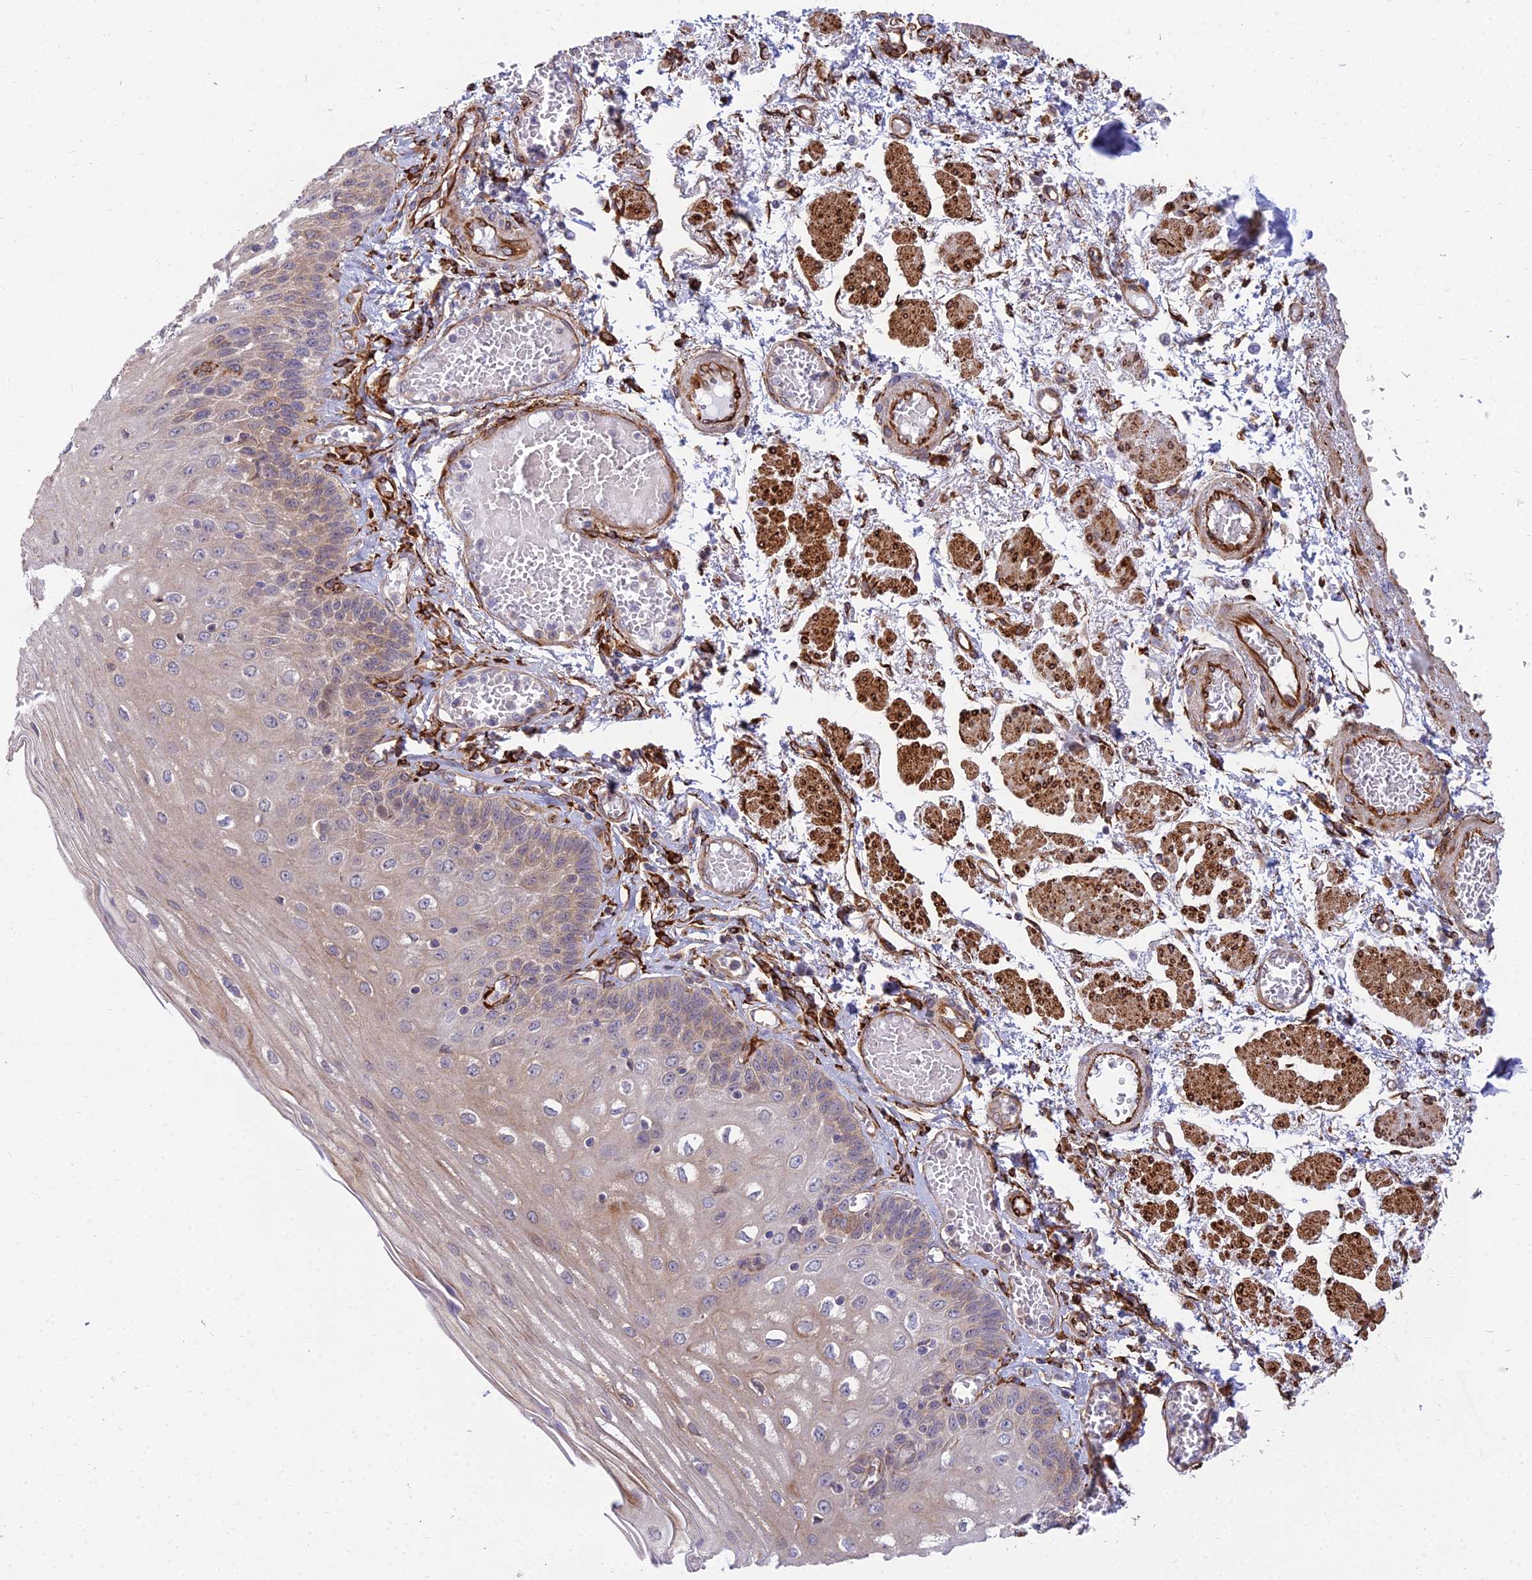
{"staining": {"intensity": "weak", "quantity": "25%-75%", "location": "cytoplasmic/membranous"}, "tissue": "esophagus", "cell_type": "Squamous epithelial cells", "image_type": "normal", "snomed": [{"axis": "morphology", "description": "Normal tissue, NOS"}, {"axis": "topography", "description": "Esophagus"}], "caption": "Immunohistochemical staining of normal esophagus displays 25%-75% levels of weak cytoplasmic/membranous protein positivity in approximately 25%-75% of squamous epithelial cells.", "gene": "NDUFAF7", "patient": {"sex": "male", "age": 81}}